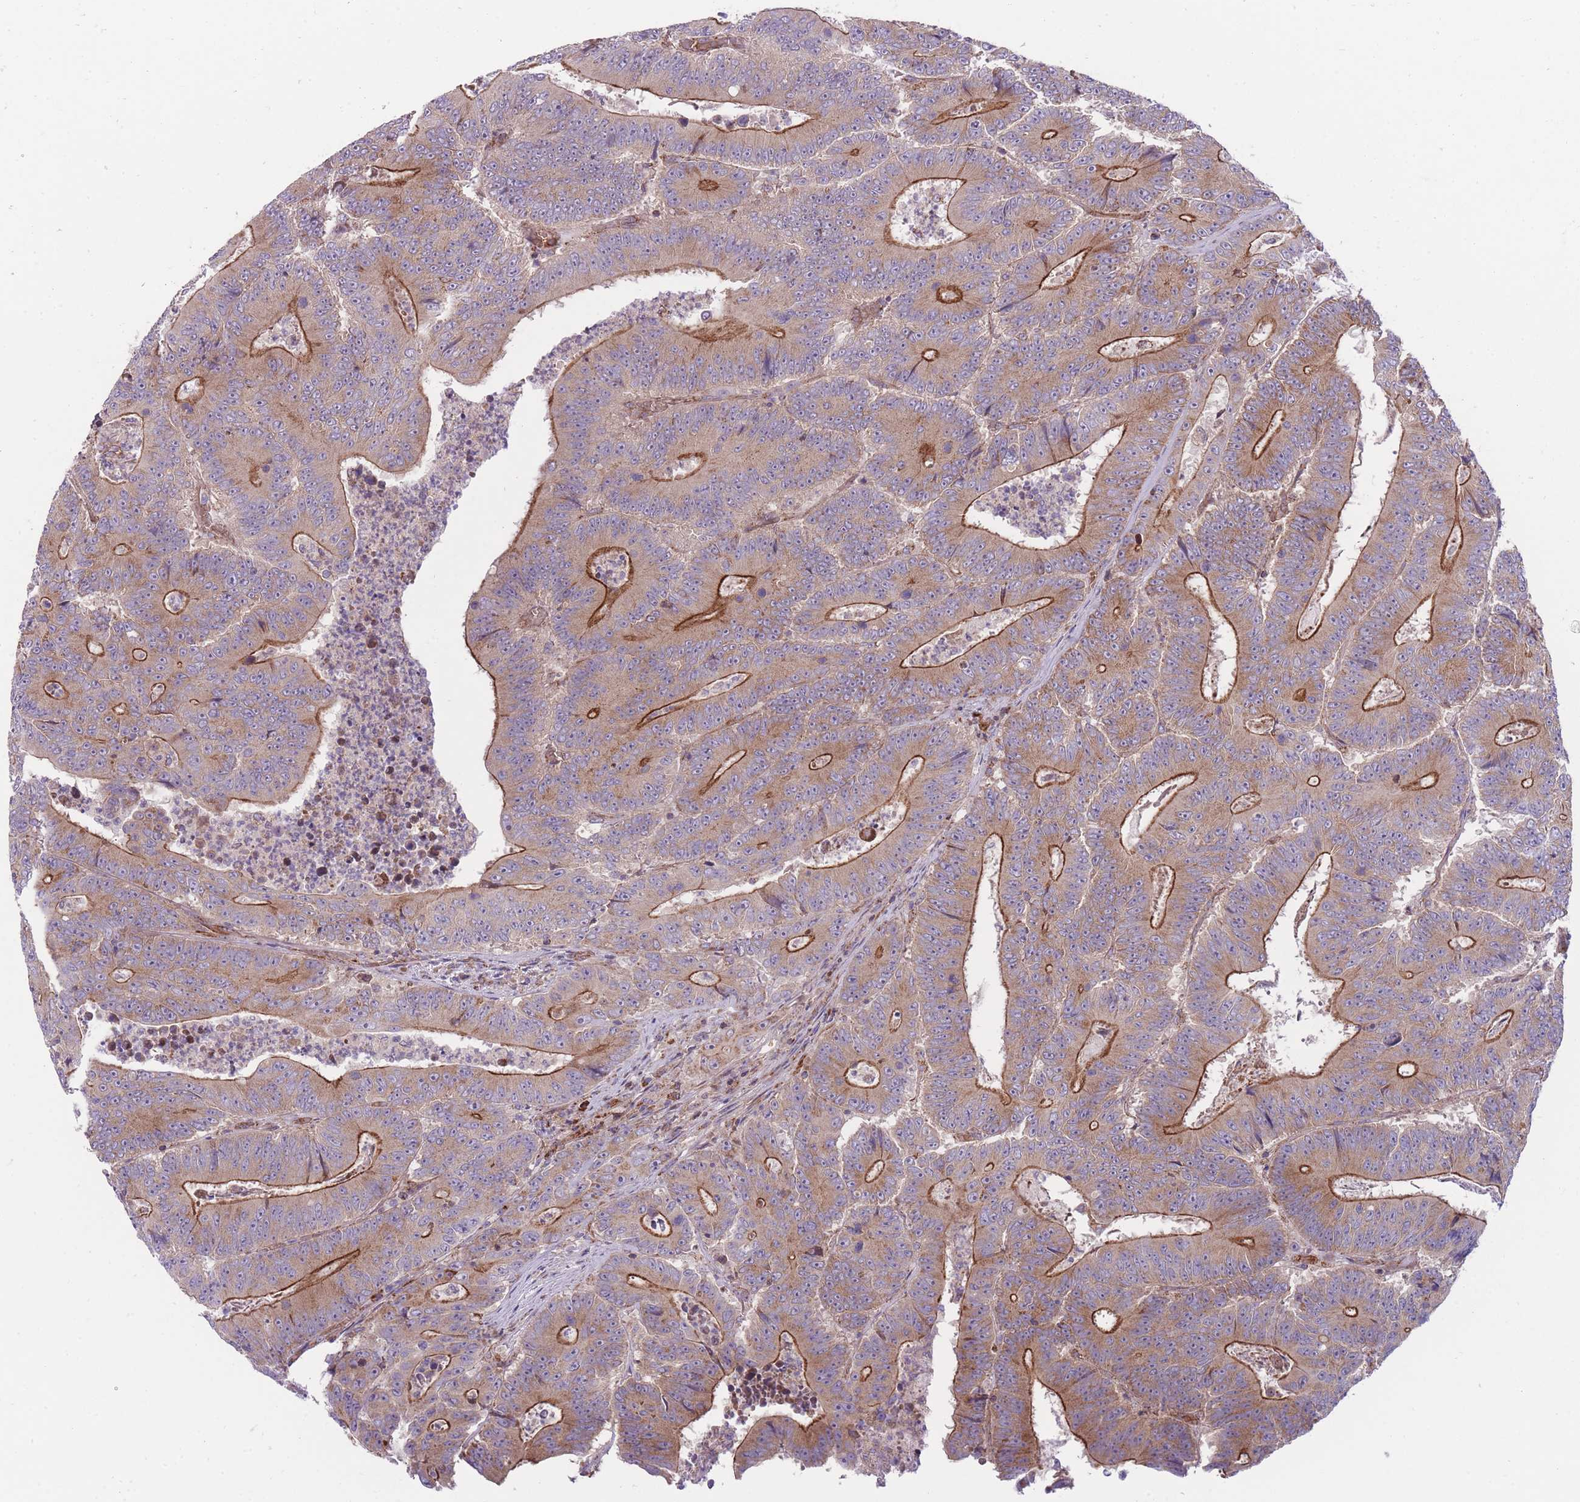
{"staining": {"intensity": "strong", "quantity": ">75%", "location": "cytoplasmic/membranous"}, "tissue": "colorectal cancer", "cell_type": "Tumor cells", "image_type": "cancer", "snomed": [{"axis": "morphology", "description": "Adenocarcinoma, NOS"}, {"axis": "topography", "description": "Colon"}], "caption": "Tumor cells demonstrate high levels of strong cytoplasmic/membranous expression in approximately >75% of cells in human colorectal cancer (adenocarcinoma).", "gene": "ANKRD10", "patient": {"sex": "male", "age": 83}}